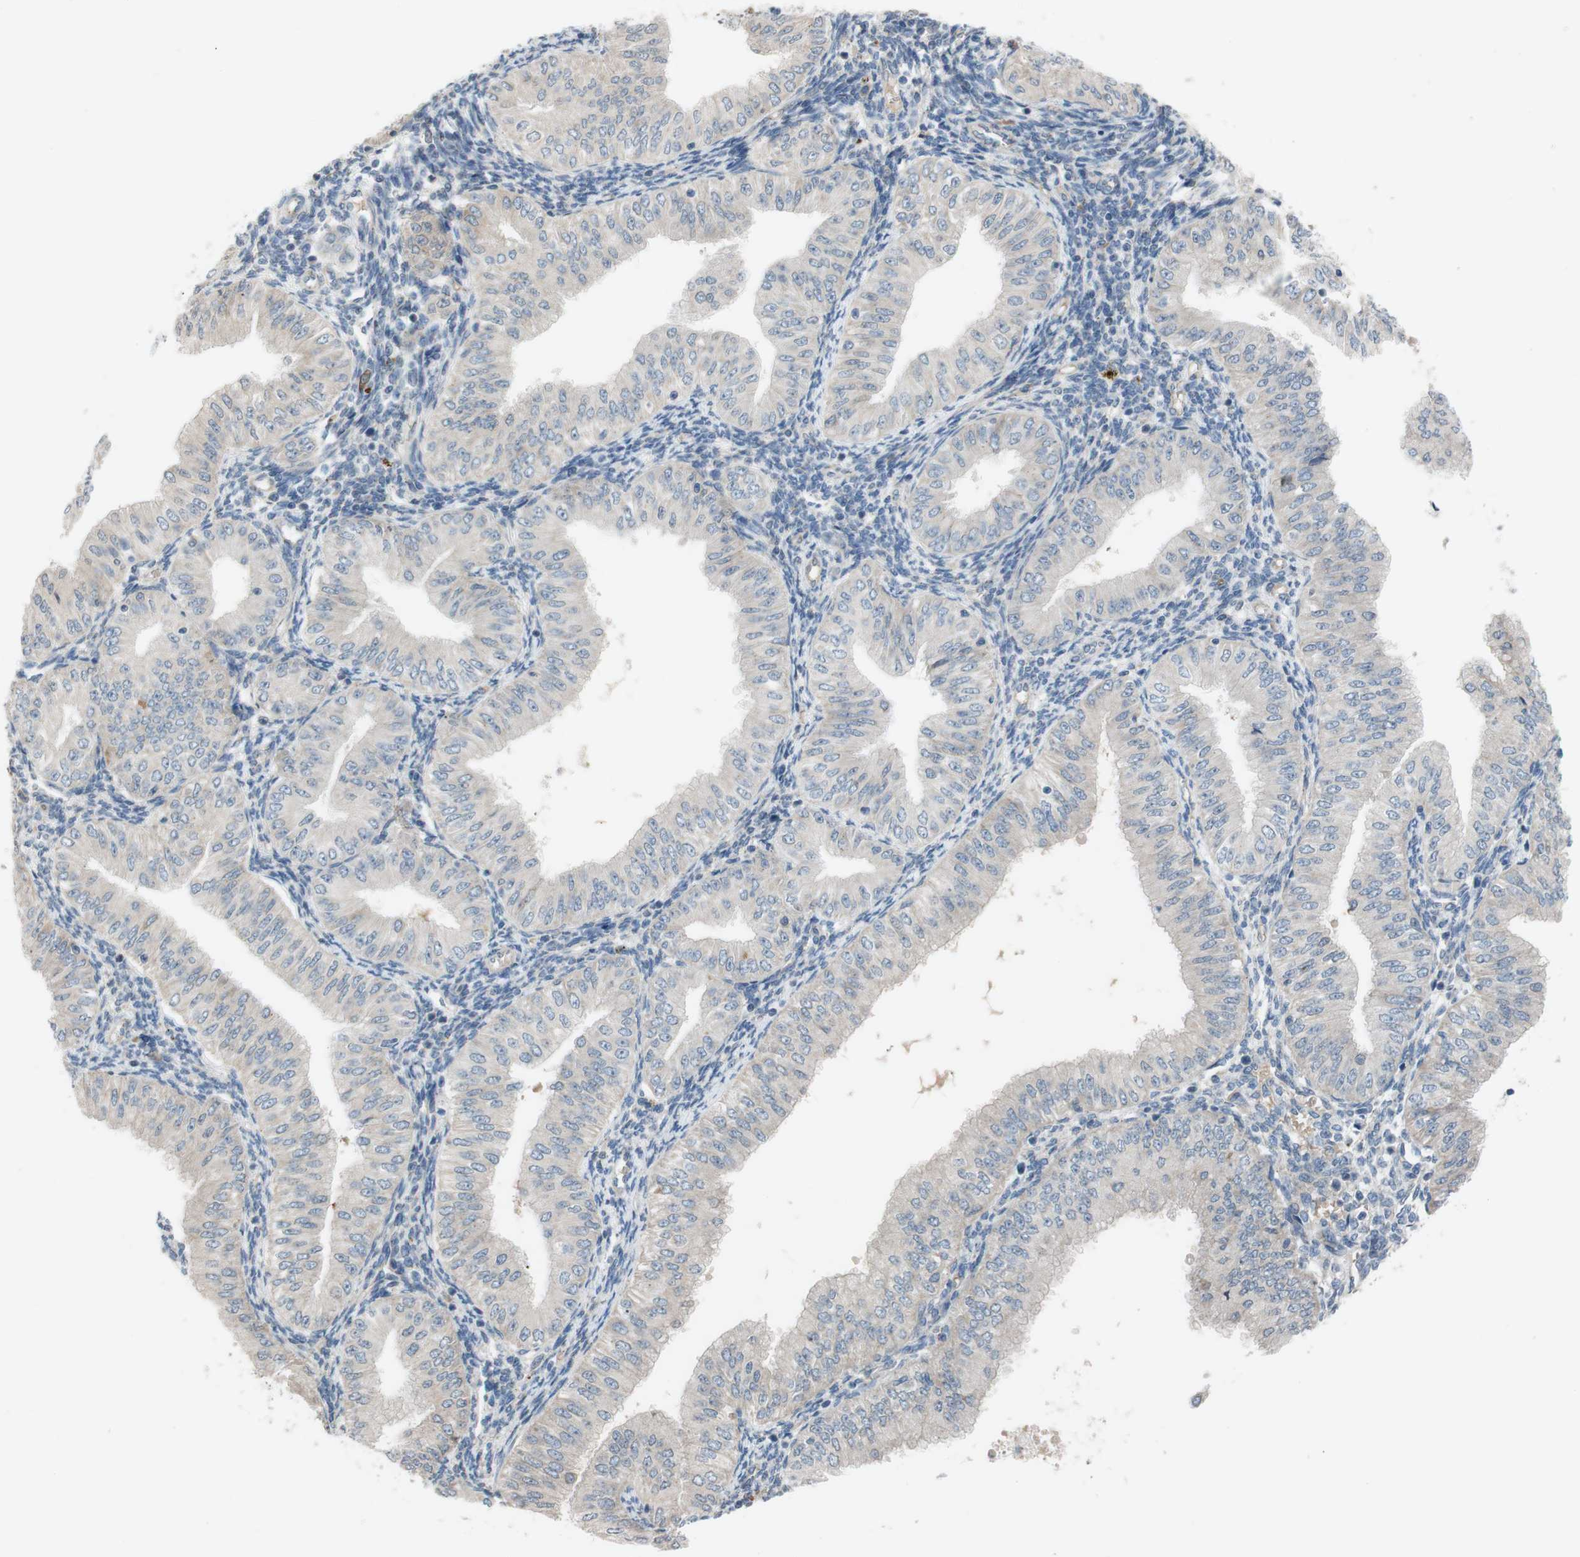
{"staining": {"intensity": "weak", "quantity": ">75%", "location": "cytoplasmic/membranous"}, "tissue": "endometrial cancer", "cell_type": "Tumor cells", "image_type": "cancer", "snomed": [{"axis": "morphology", "description": "Normal tissue, NOS"}, {"axis": "morphology", "description": "Adenocarcinoma, NOS"}, {"axis": "topography", "description": "Endometrium"}], "caption": "High-magnification brightfield microscopy of endometrial cancer stained with DAB (brown) and counterstained with hematoxylin (blue). tumor cells exhibit weak cytoplasmic/membranous staining is identified in approximately>75% of cells.", "gene": "ADD2", "patient": {"sex": "female", "age": 53}}